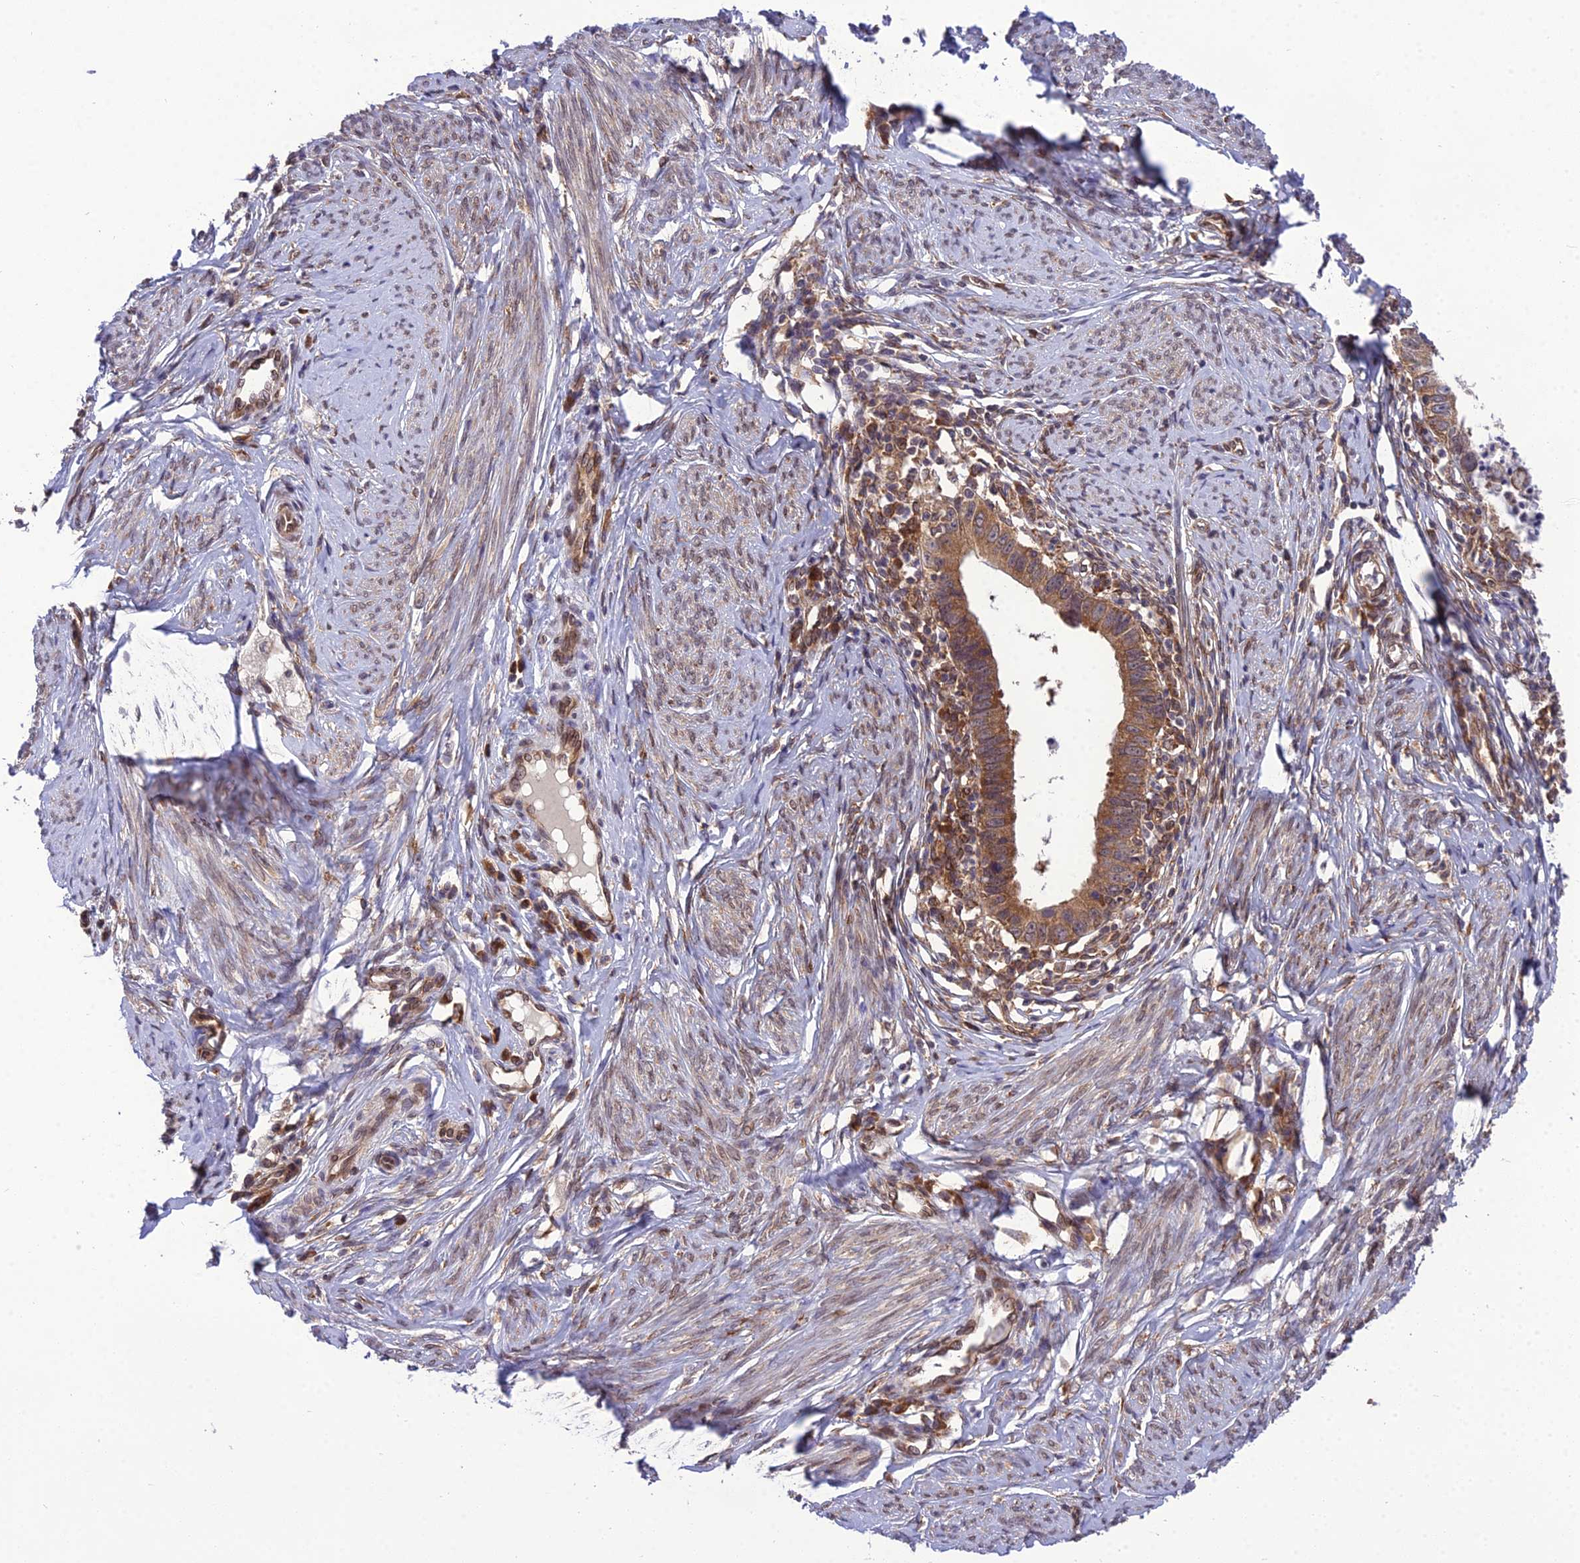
{"staining": {"intensity": "moderate", "quantity": ">75%", "location": "cytoplasmic/membranous"}, "tissue": "cervical cancer", "cell_type": "Tumor cells", "image_type": "cancer", "snomed": [{"axis": "morphology", "description": "Adenocarcinoma, NOS"}, {"axis": "topography", "description": "Cervix"}], "caption": "This is an image of IHC staining of adenocarcinoma (cervical), which shows moderate expression in the cytoplasmic/membranous of tumor cells.", "gene": "DHCR7", "patient": {"sex": "female", "age": 36}}